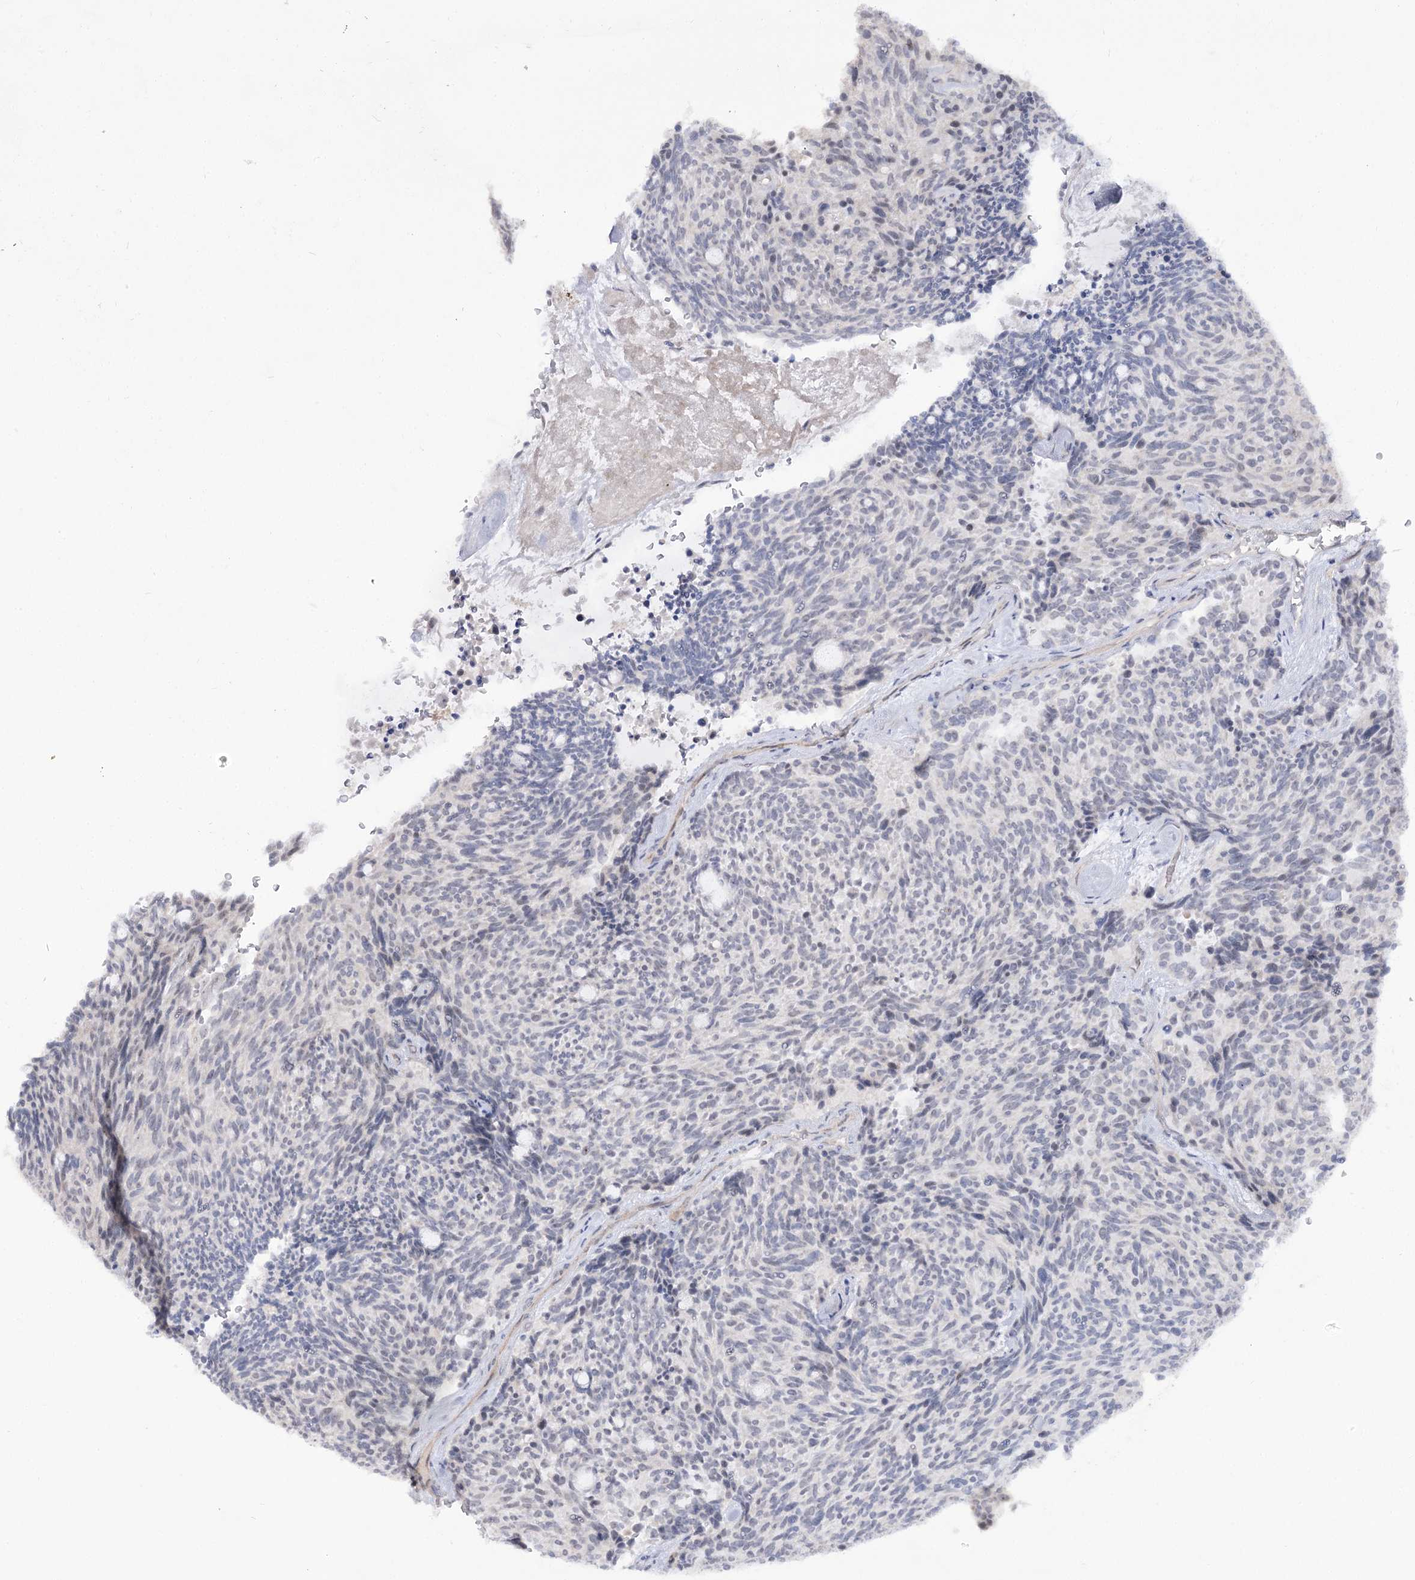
{"staining": {"intensity": "negative", "quantity": "none", "location": "none"}, "tissue": "carcinoid", "cell_type": "Tumor cells", "image_type": "cancer", "snomed": [{"axis": "morphology", "description": "Carcinoid, malignant, NOS"}, {"axis": "topography", "description": "Pancreas"}], "caption": "Immunohistochemical staining of carcinoid displays no significant staining in tumor cells. The staining is performed using DAB (3,3'-diaminobenzidine) brown chromogen with nuclei counter-stained in using hematoxylin.", "gene": "RRP9", "patient": {"sex": "female", "age": 54}}